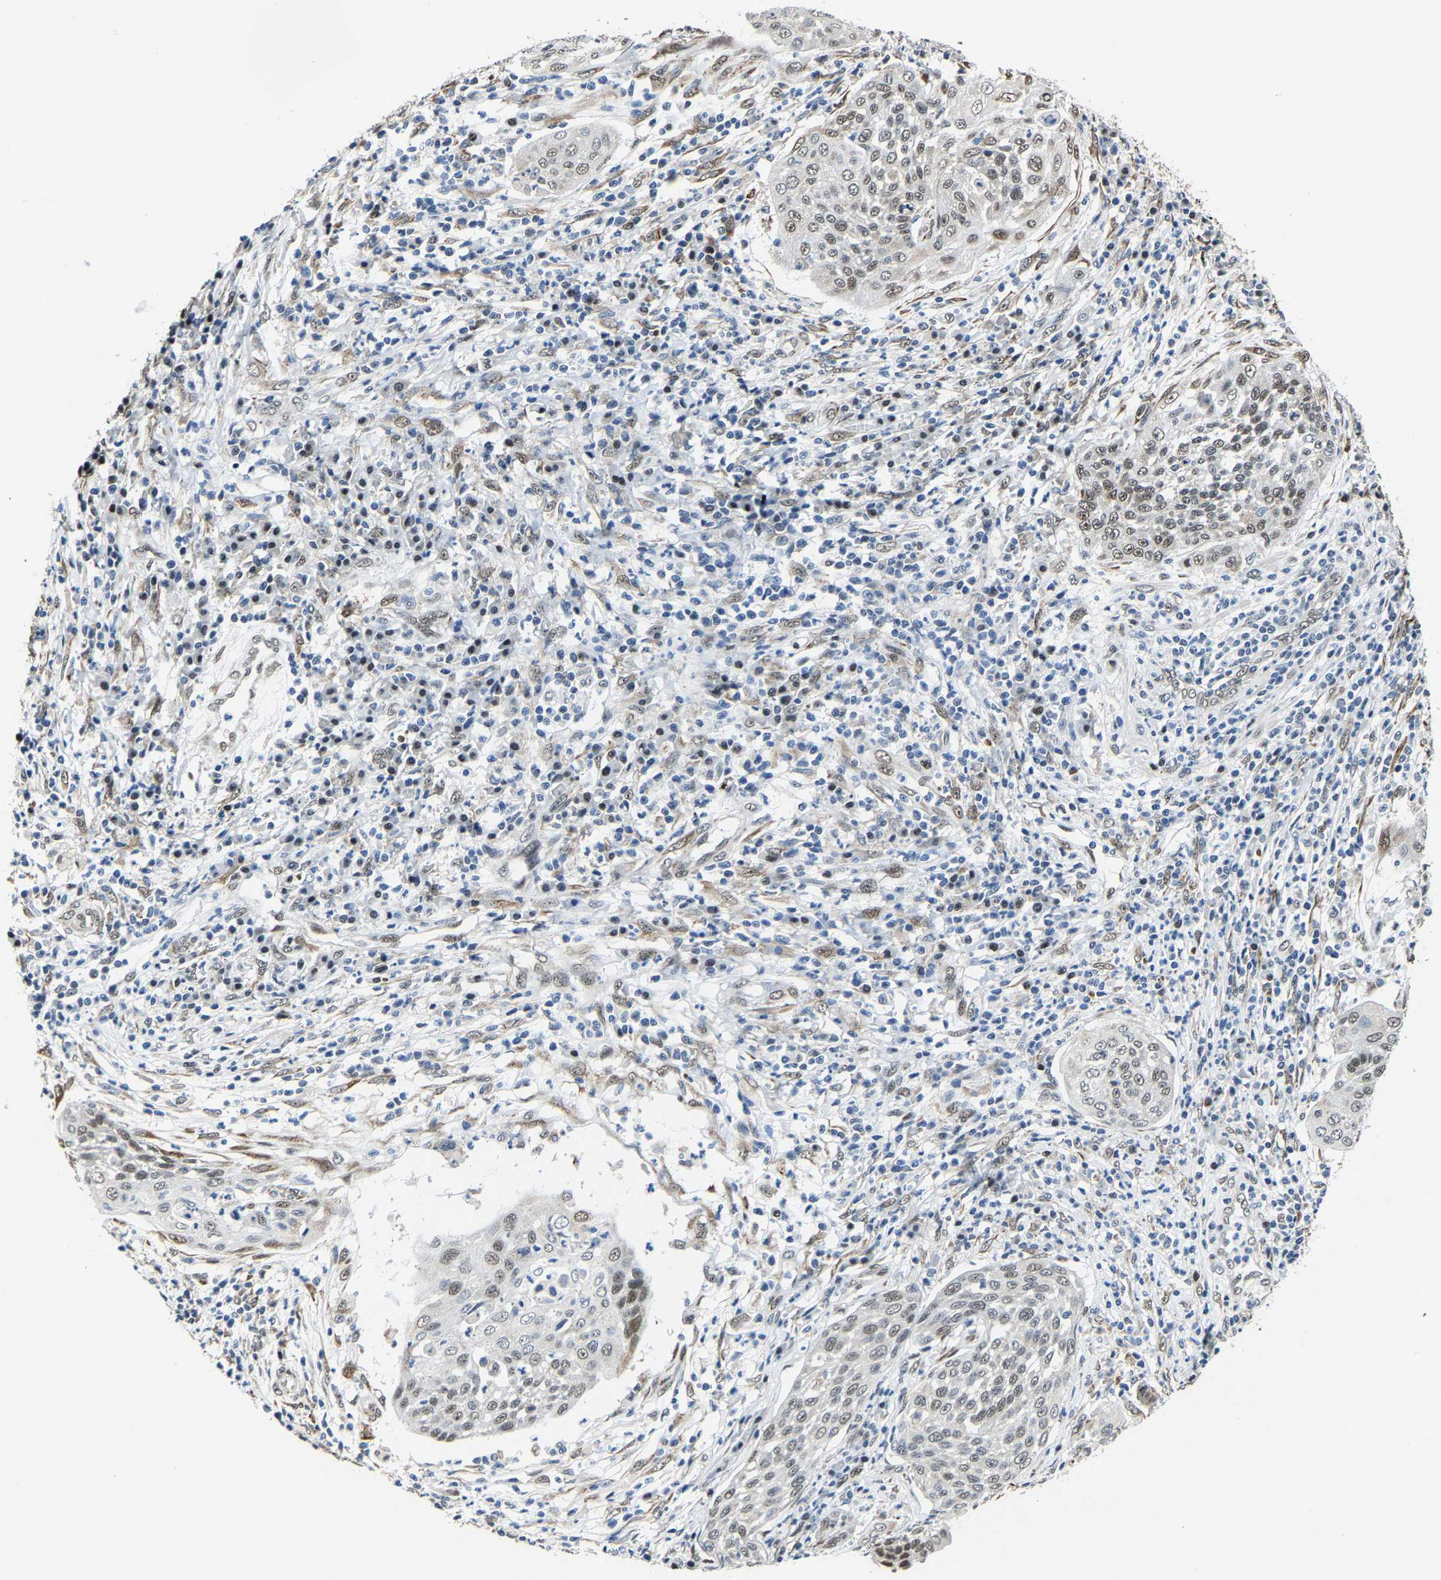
{"staining": {"intensity": "weak", "quantity": "25%-75%", "location": "nuclear"}, "tissue": "cervical cancer", "cell_type": "Tumor cells", "image_type": "cancer", "snomed": [{"axis": "morphology", "description": "Squamous cell carcinoma, NOS"}, {"axis": "topography", "description": "Cervix"}], "caption": "A brown stain highlights weak nuclear staining of a protein in cervical squamous cell carcinoma tumor cells.", "gene": "METTL1", "patient": {"sex": "female", "age": 34}}